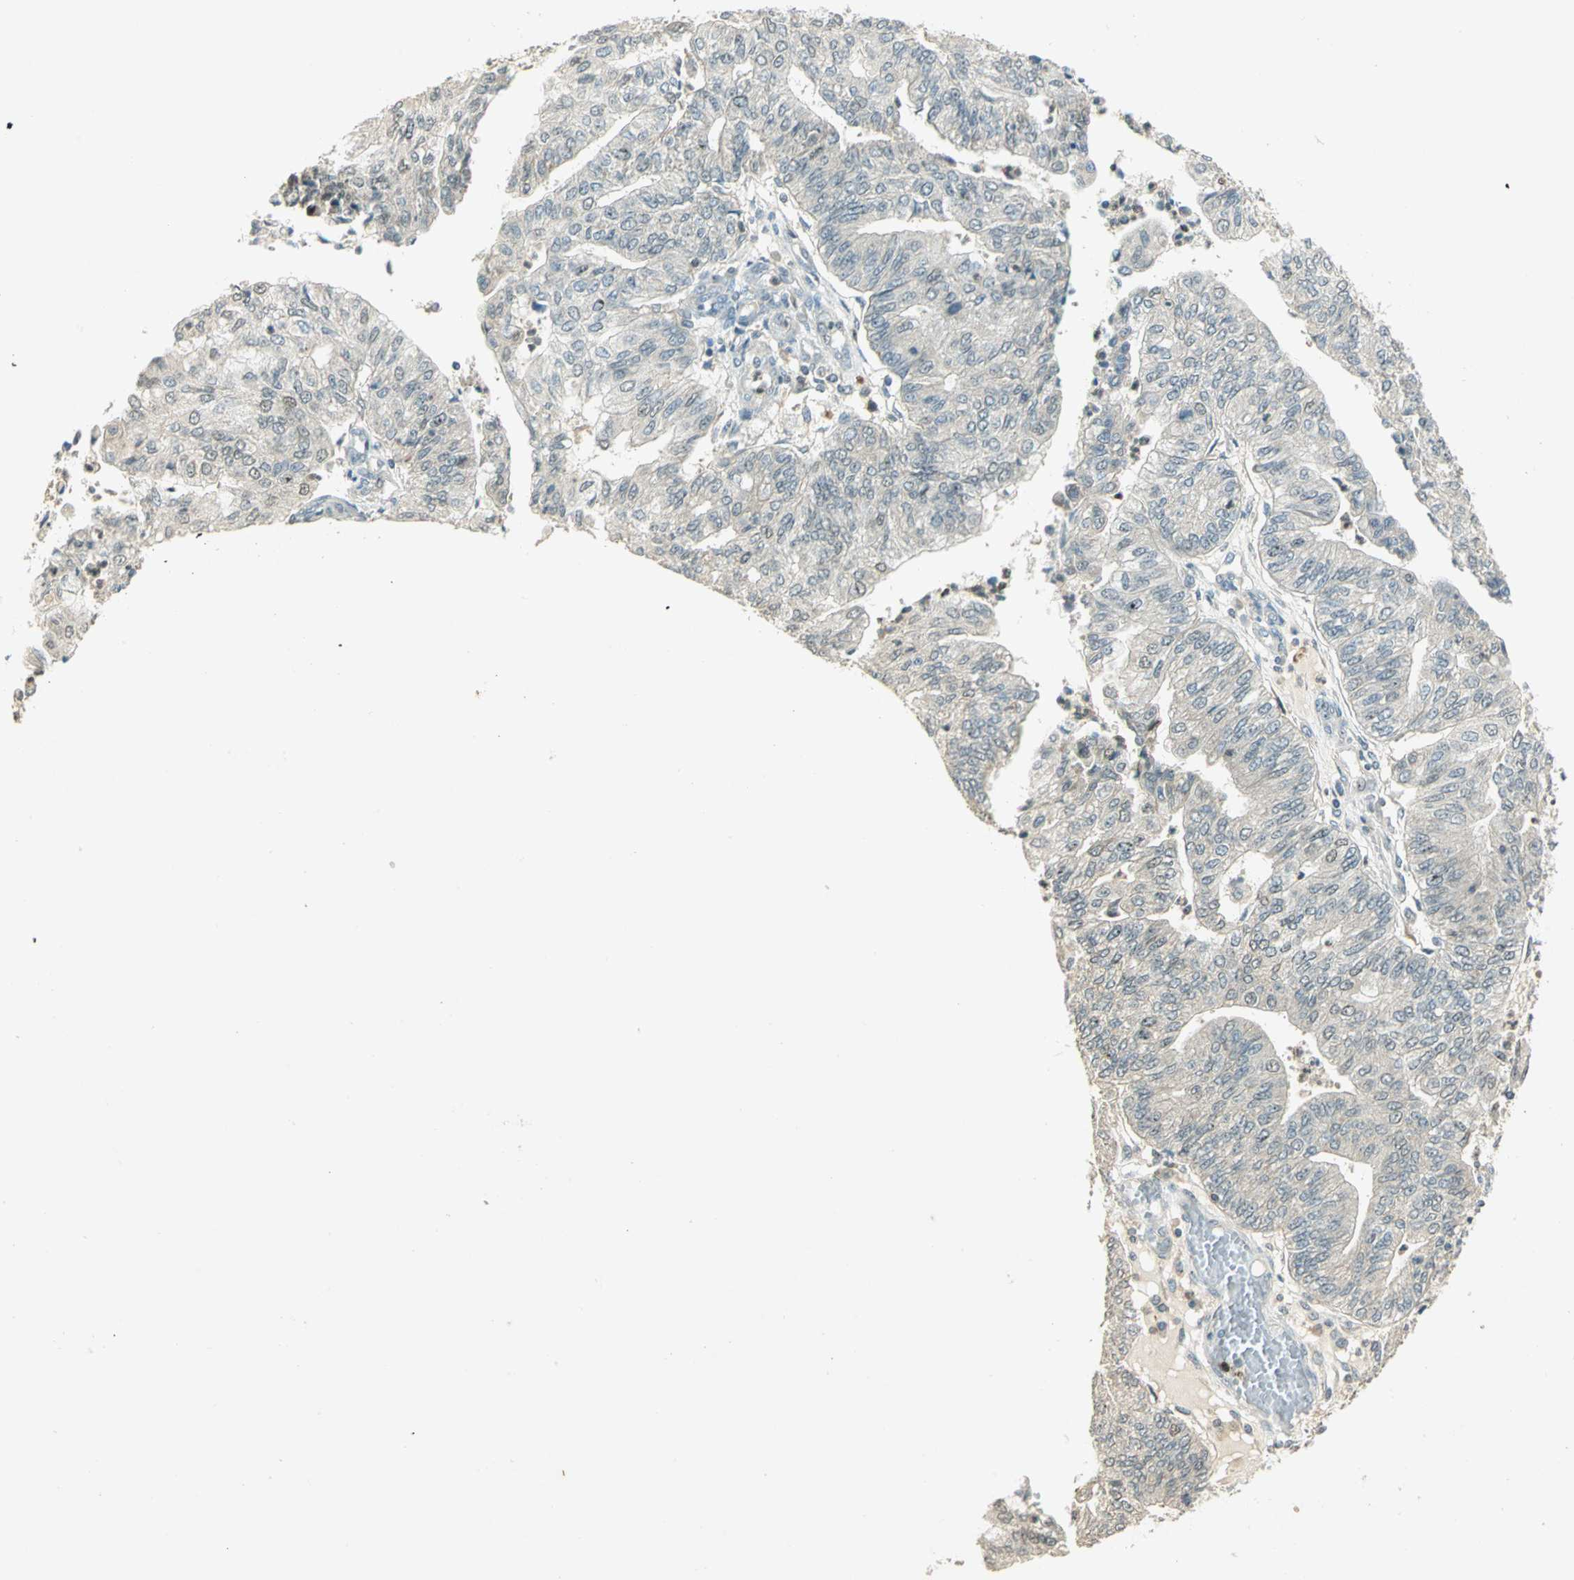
{"staining": {"intensity": "negative", "quantity": "none", "location": "none"}, "tissue": "endometrial cancer", "cell_type": "Tumor cells", "image_type": "cancer", "snomed": [{"axis": "morphology", "description": "Adenocarcinoma, NOS"}, {"axis": "topography", "description": "Endometrium"}], "caption": "Micrograph shows no significant protein positivity in tumor cells of endometrial adenocarcinoma. Nuclei are stained in blue.", "gene": "BIRC2", "patient": {"sex": "female", "age": 59}}